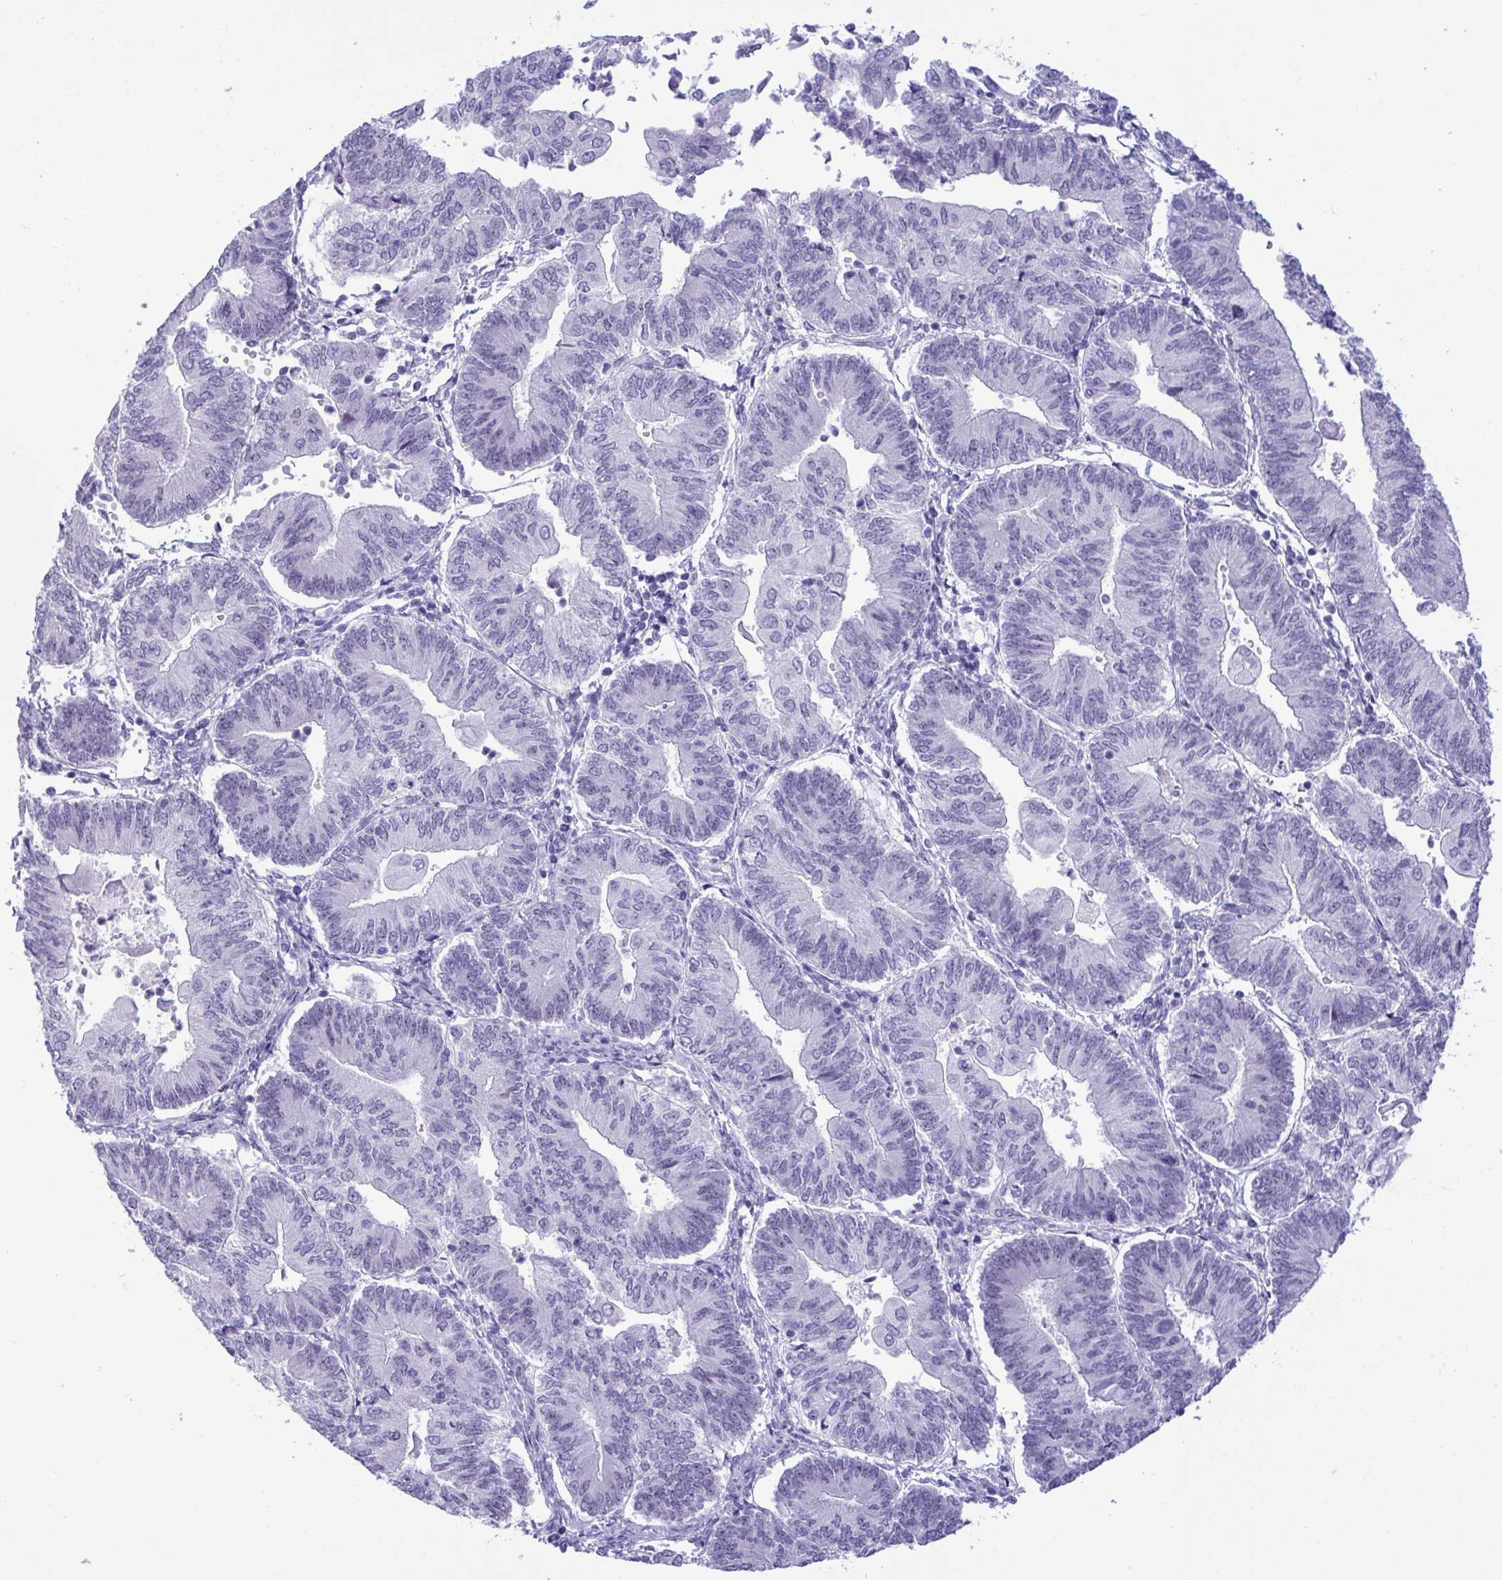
{"staining": {"intensity": "negative", "quantity": "none", "location": "none"}, "tissue": "endometrial cancer", "cell_type": "Tumor cells", "image_type": "cancer", "snomed": [{"axis": "morphology", "description": "Adenocarcinoma, NOS"}, {"axis": "topography", "description": "Endometrium"}], "caption": "The histopathology image exhibits no staining of tumor cells in endometrial cancer.", "gene": "YBX2", "patient": {"sex": "female", "age": 65}}